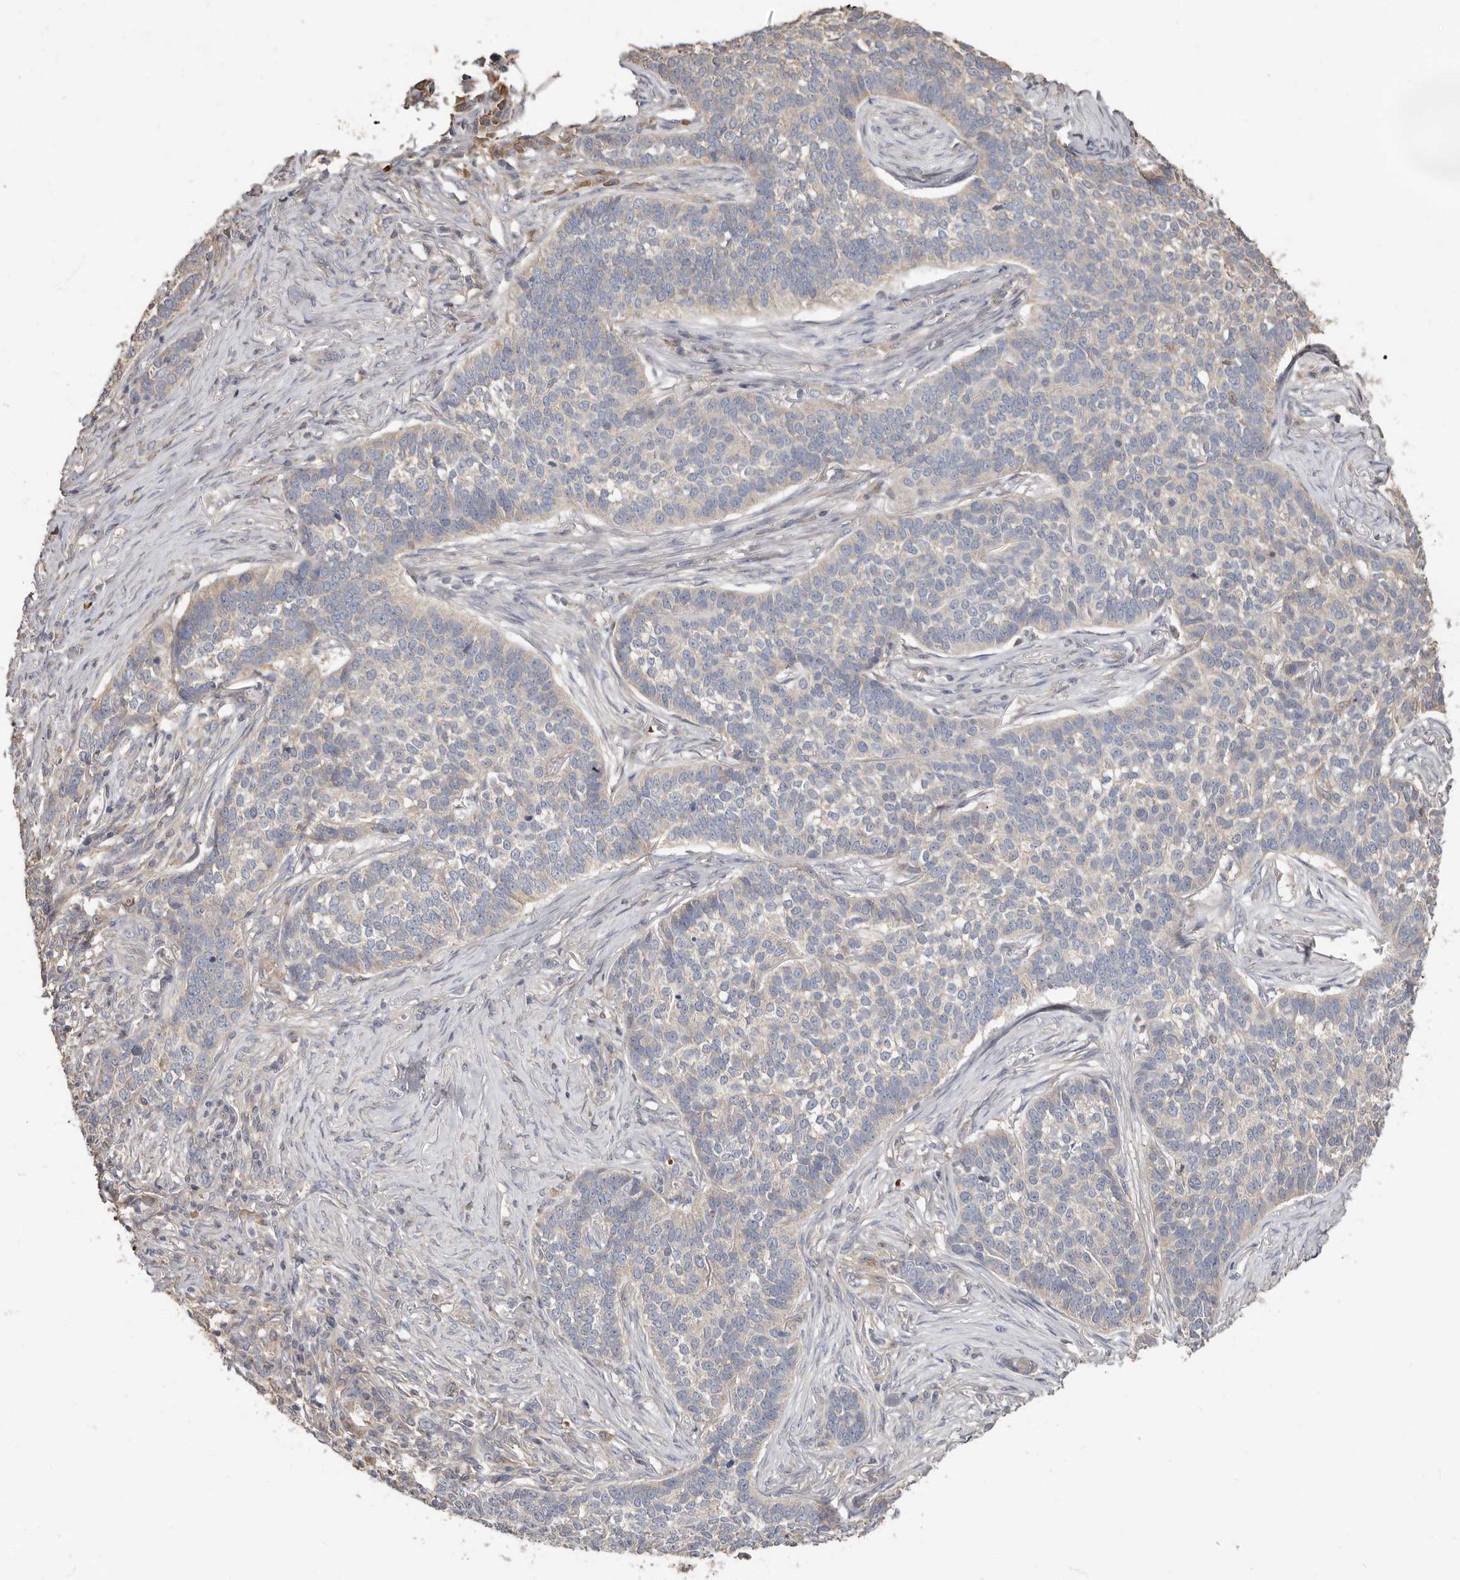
{"staining": {"intensity": "weak", "quantity": "<25%", "location": "cytoplasmic/membranous"}, "tissue": "skin cancer", "cell_type": "Tumor cells", "image_type": "cancer", "snomed": [{"axis": "morphology", "description": "Basal cell carcinoma"}, {"axis": "topography", "description": "Skin"}], "caption": "Histopathology image shows no significant protein staining in tumor cells of skin cancer (basal cell carcinoma).", "gene": "KIF26B", "patient": {"sex": "male", "age": 85}}